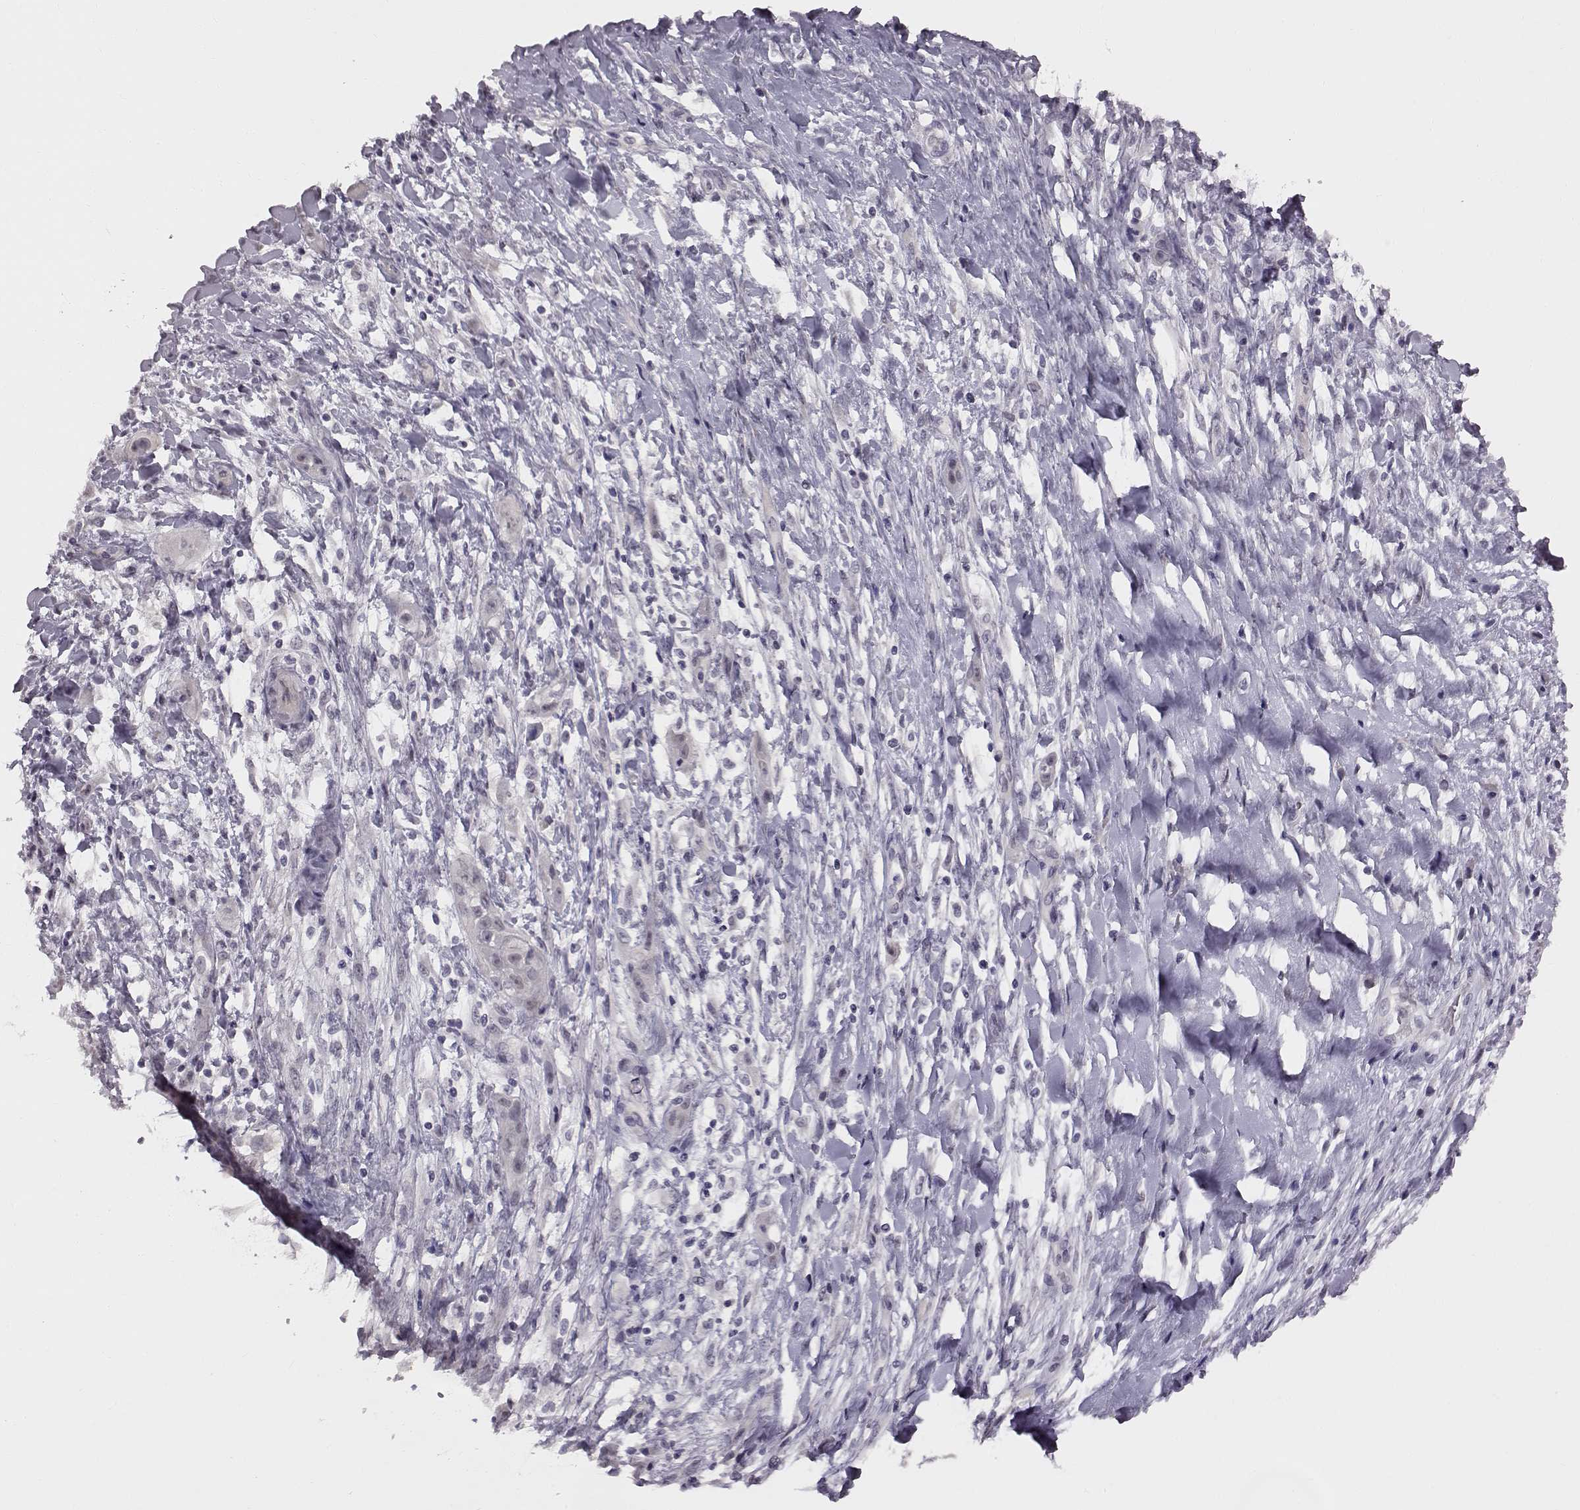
{"staining": {"intensity": "negative", "quantity": "none", "location": "none"}, "tissue": "skin cancer", "cell_type": "Tumor cells", "image_type": "cancer", "snomed": [{"axis": "morphology", "description": "Squamous cell carcinoma, NOS"}, {"axis": "topography", "description": "Skin"}], "caption": "This is an IHC image of human skin cancer. There is no staining in tumor cells.", "gene": "C10orf62", "patient": {"sex": "male", "age": 62}}